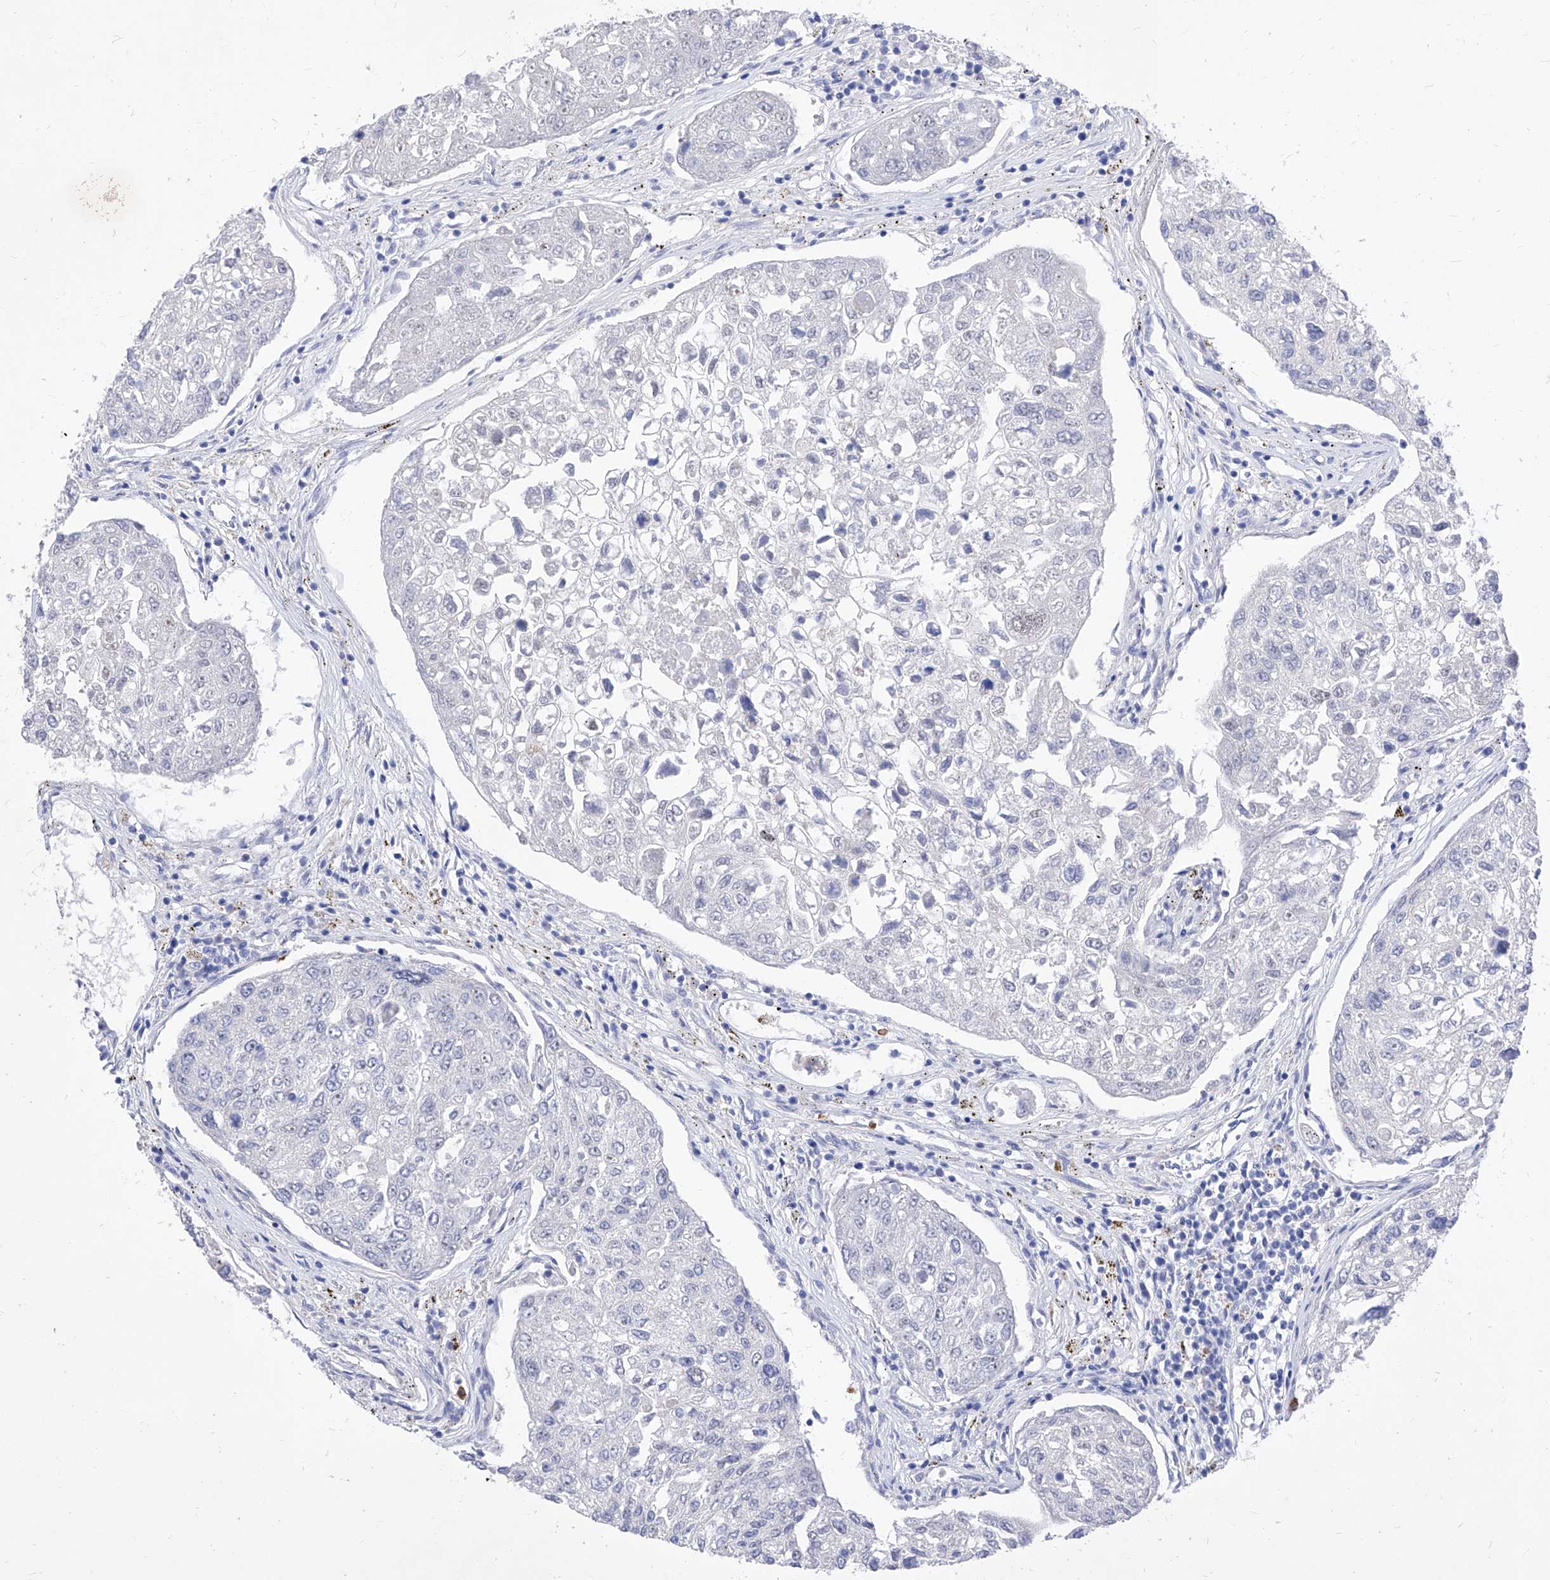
{"staining": {"intensity": "negative", "quantity": "none", "location": "none"}, "tissue": "urothelial cancer", "cell_type": "Tumor cells", "image_type": "cancer", "snomed": [{"axis": "morphology", "description": "Urothelial carcinoma, High grade"}, {"axis": "topography", "description": "Lymph node"}, {"axis": "topography", "description": "Urinary bladder"}], "caption": "There is no significant staining in tumor cells of urothelial cancer.", "gene": "VAX1", "patient": {"sex": "male", "age": 51}}